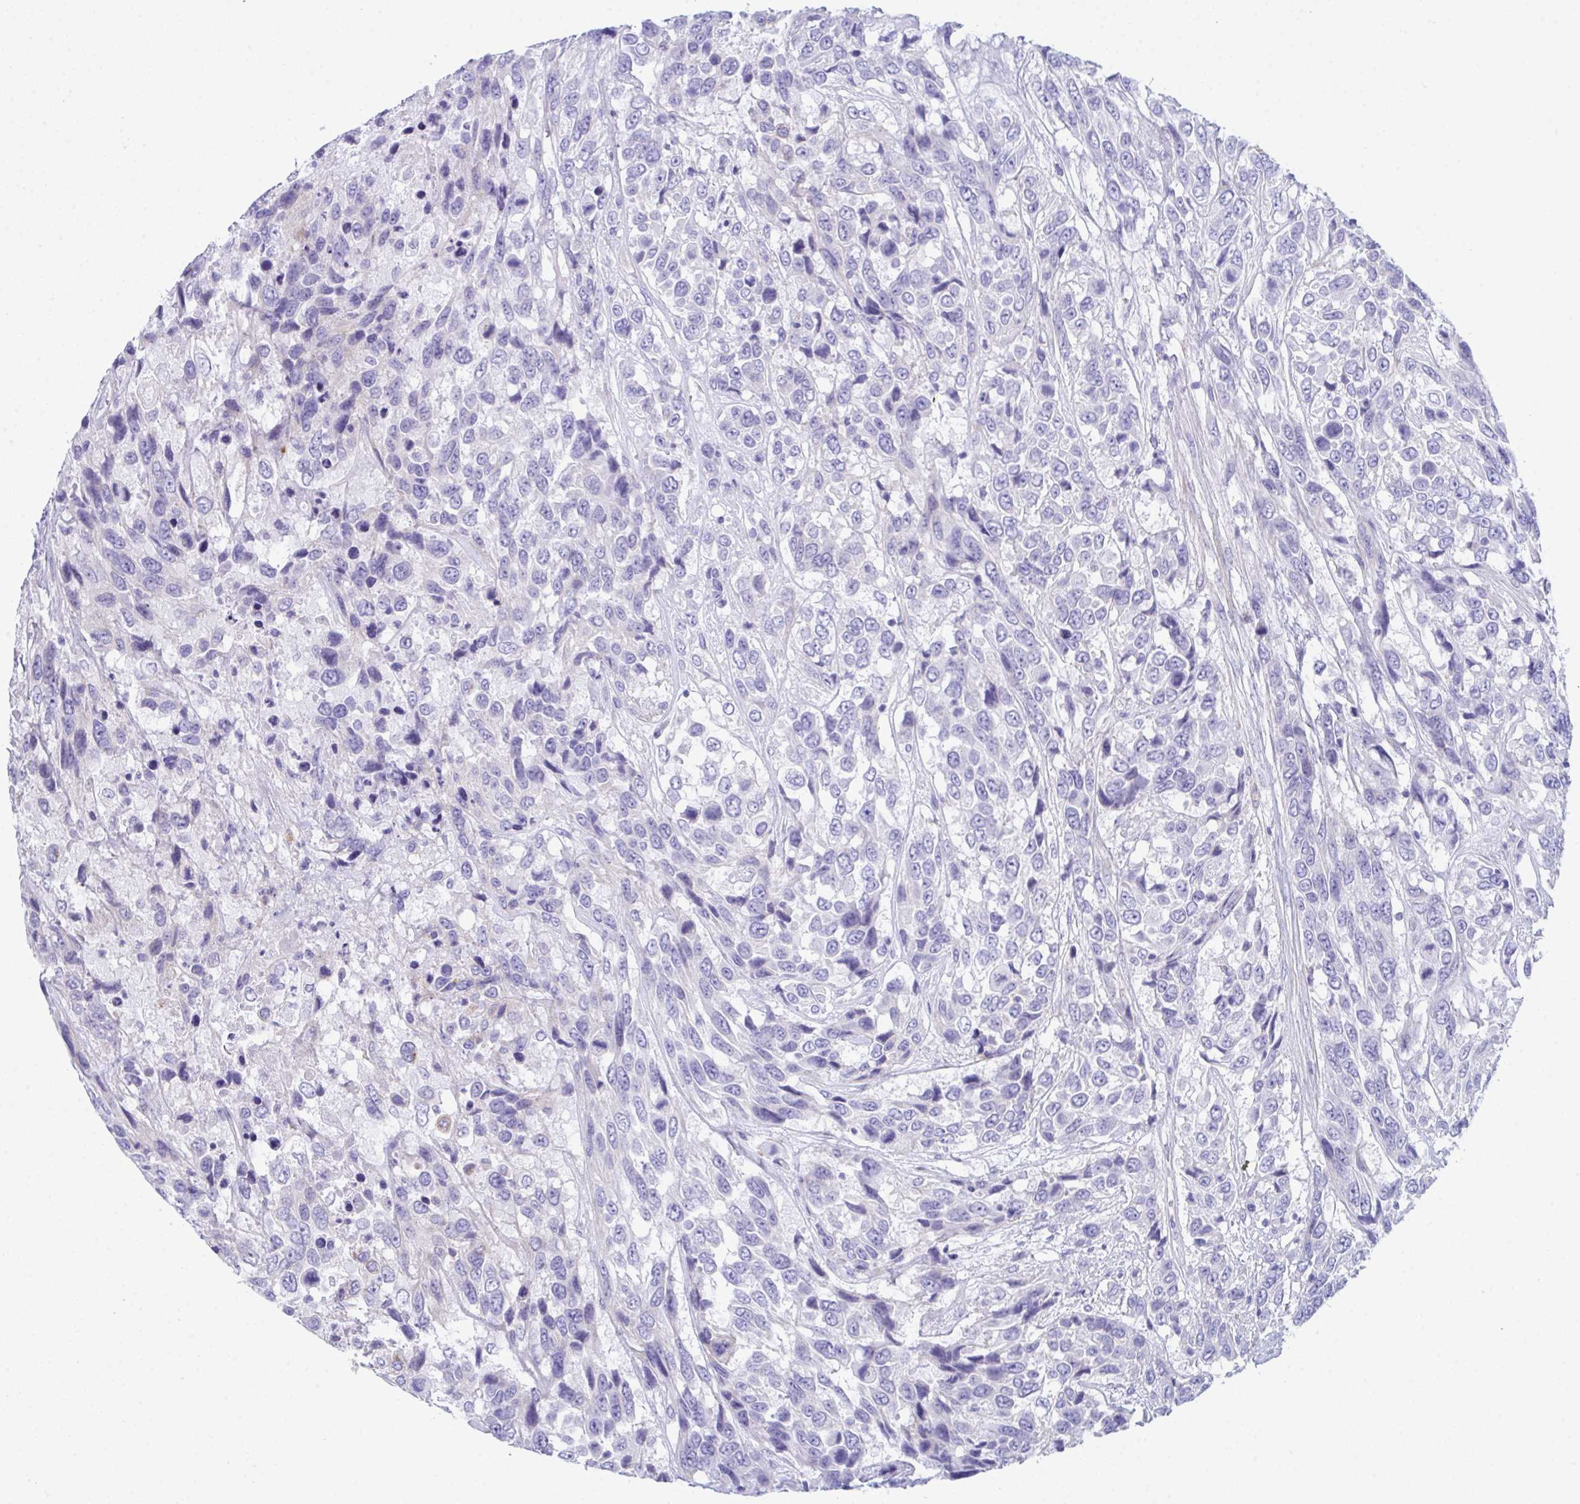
{"staining": {"intensity": "negative", "quantity": "none", "location": "none"}, "tissue": "urothelial cancer", "cell_type": "Tumor cells", "image_type": "cancer", "snomed": [{"axis": "morphology", "description": "Urothelial carcinoma, High grade"}, {"axis": "topography", "description": "Urinary bladder"}], "caption": "Image shows no protein staining in tumor cells of high-grade urothelial carcinoma tissue.", "gene": "CEP170B", "patient": {"sex": "female", "age": 70}}